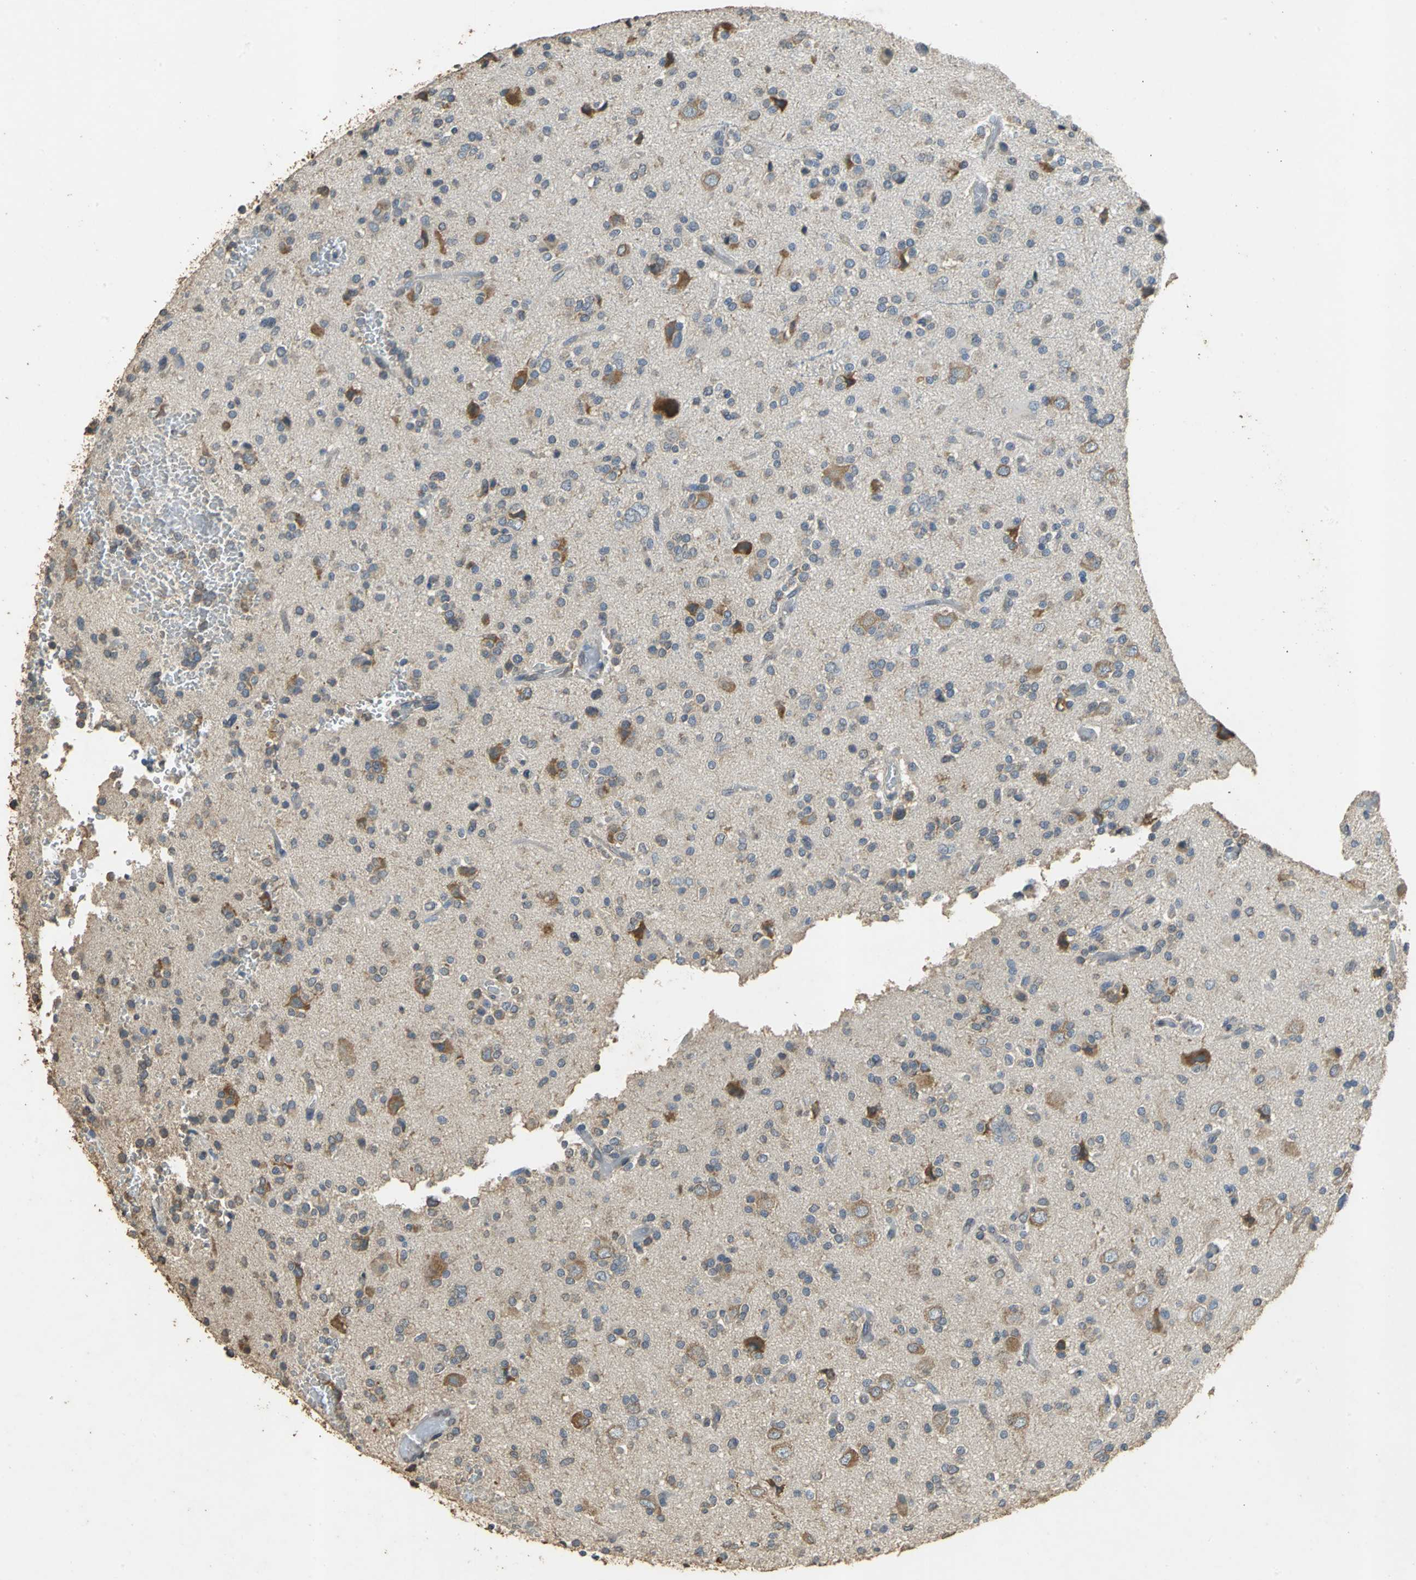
{"staining": {"intensity": "moderate", "quantity": "25%-75%", "location": "cytoplasmic/membranous"}, "tissue": "glioma", "cell_type": "Tumor cells", "image_type": "cancer", "snomed": [{"axis": "morphology", "description": "Glioma, malignant, High grade"}, {"axis": "topography", "description": "Brain"}], "caption": "This is an image of immunohistochemistry (IHC) staining of malignant glioma (high-grade), which shows moderate expression in the cytoplasmic/membranous of tumor cells.", "gene": "ACSL4", "patient": {"sex": "male", "age": 47}}